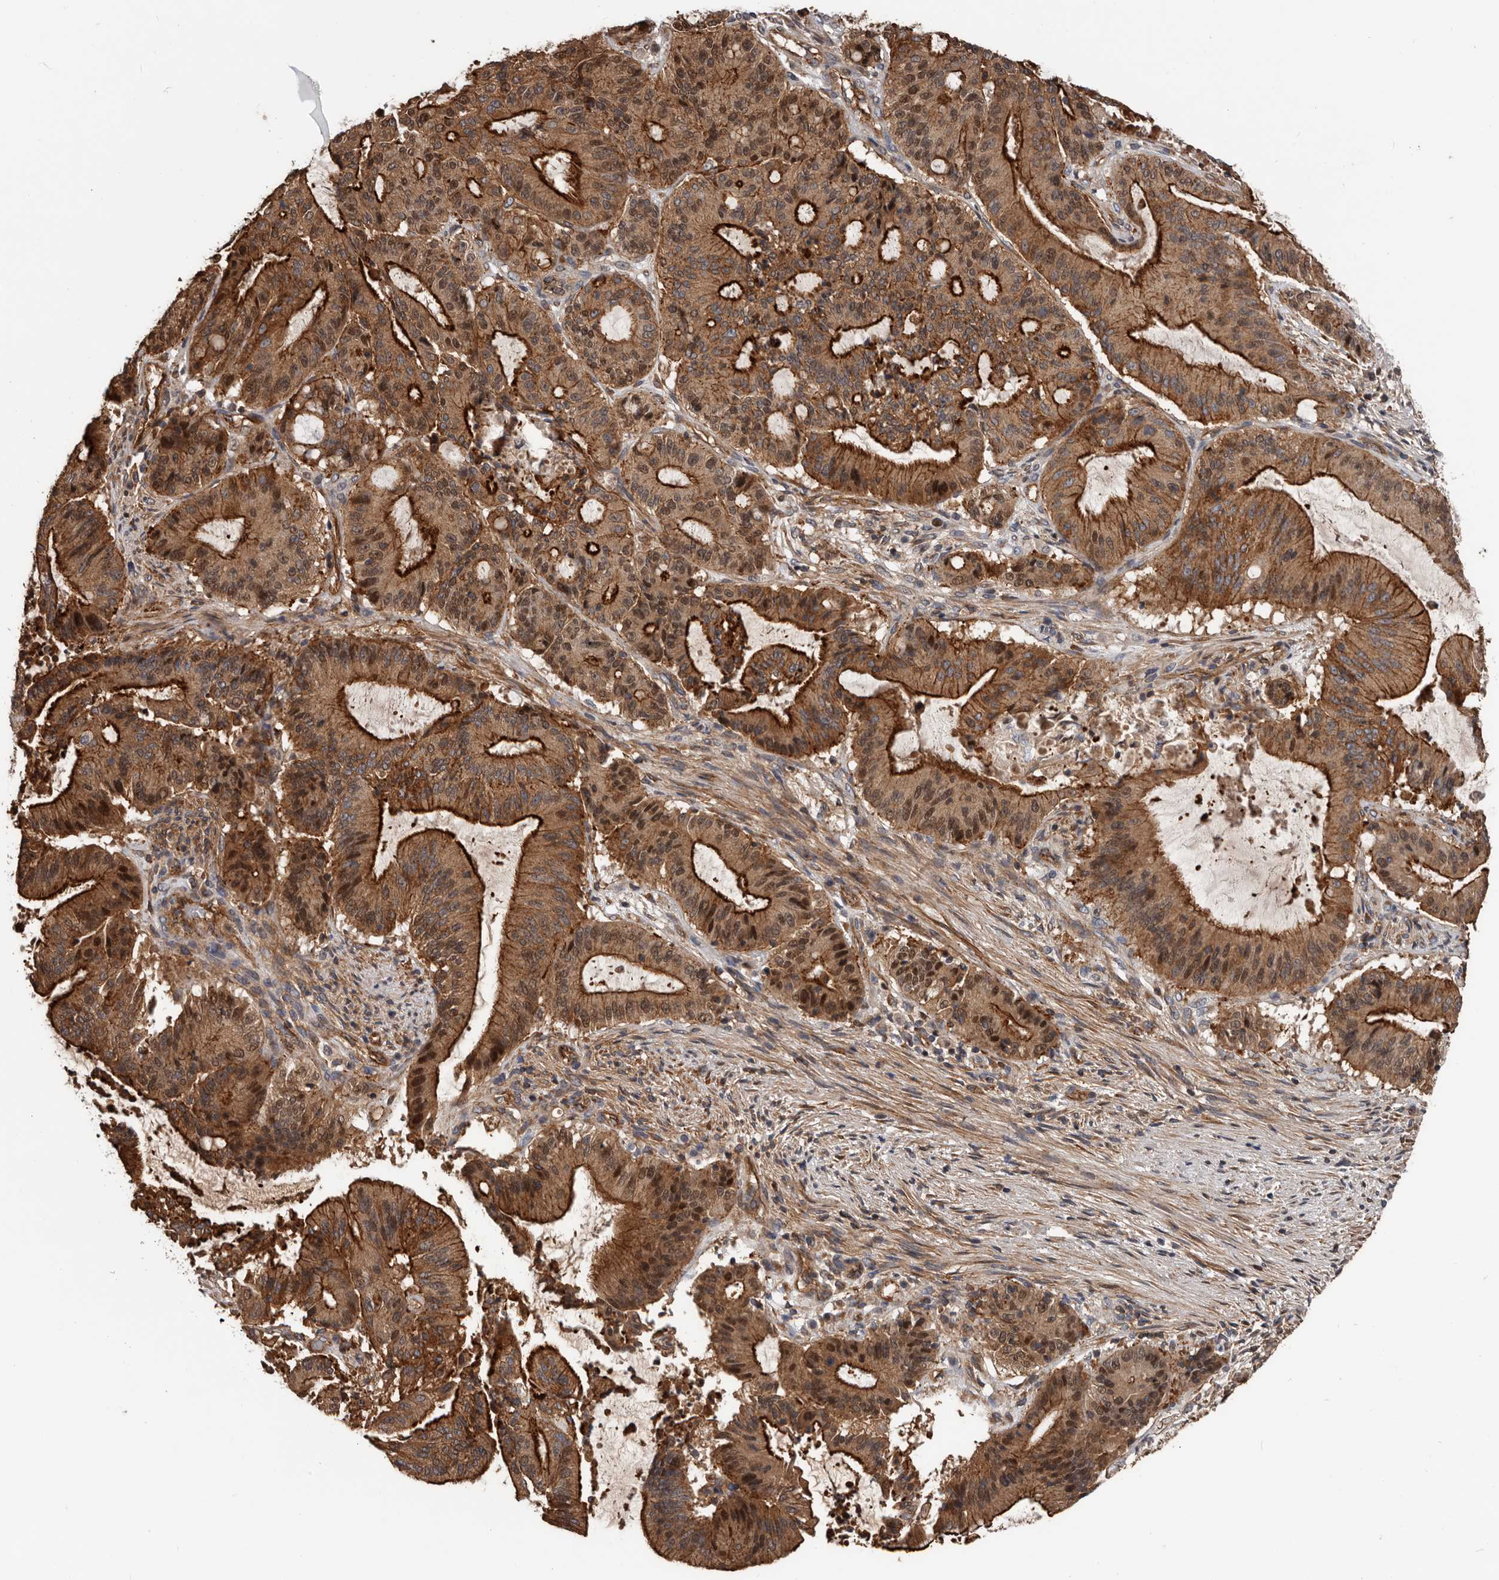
{"staining": {"intensity": "strong", "quantity": ">75%", "location": "cytoplasmic/membranous,nuclear"}, "tissue": "liver cancer", "cell_type": "Tumor cells", "image_type": "cancer", "snomed": [{"axis": "morphology", "description": "Normal tissue, NOS"}, {"axis": "morphology", "description": "Cholangiocarcinoma"}, {"axis": "topography", "description": "Liver"}, {"axis": "topography", "description": "Peripheral nerve tissue"}], "caption": "Cholangiocarcinoma (liver) stained for a protein (brown) reveals strong cytoplasmic/membranous and nuclear positive expression in about >75% of tumor cells.", "gene": "PNRC2", "patient": {"sex": "female", "age": 73}}